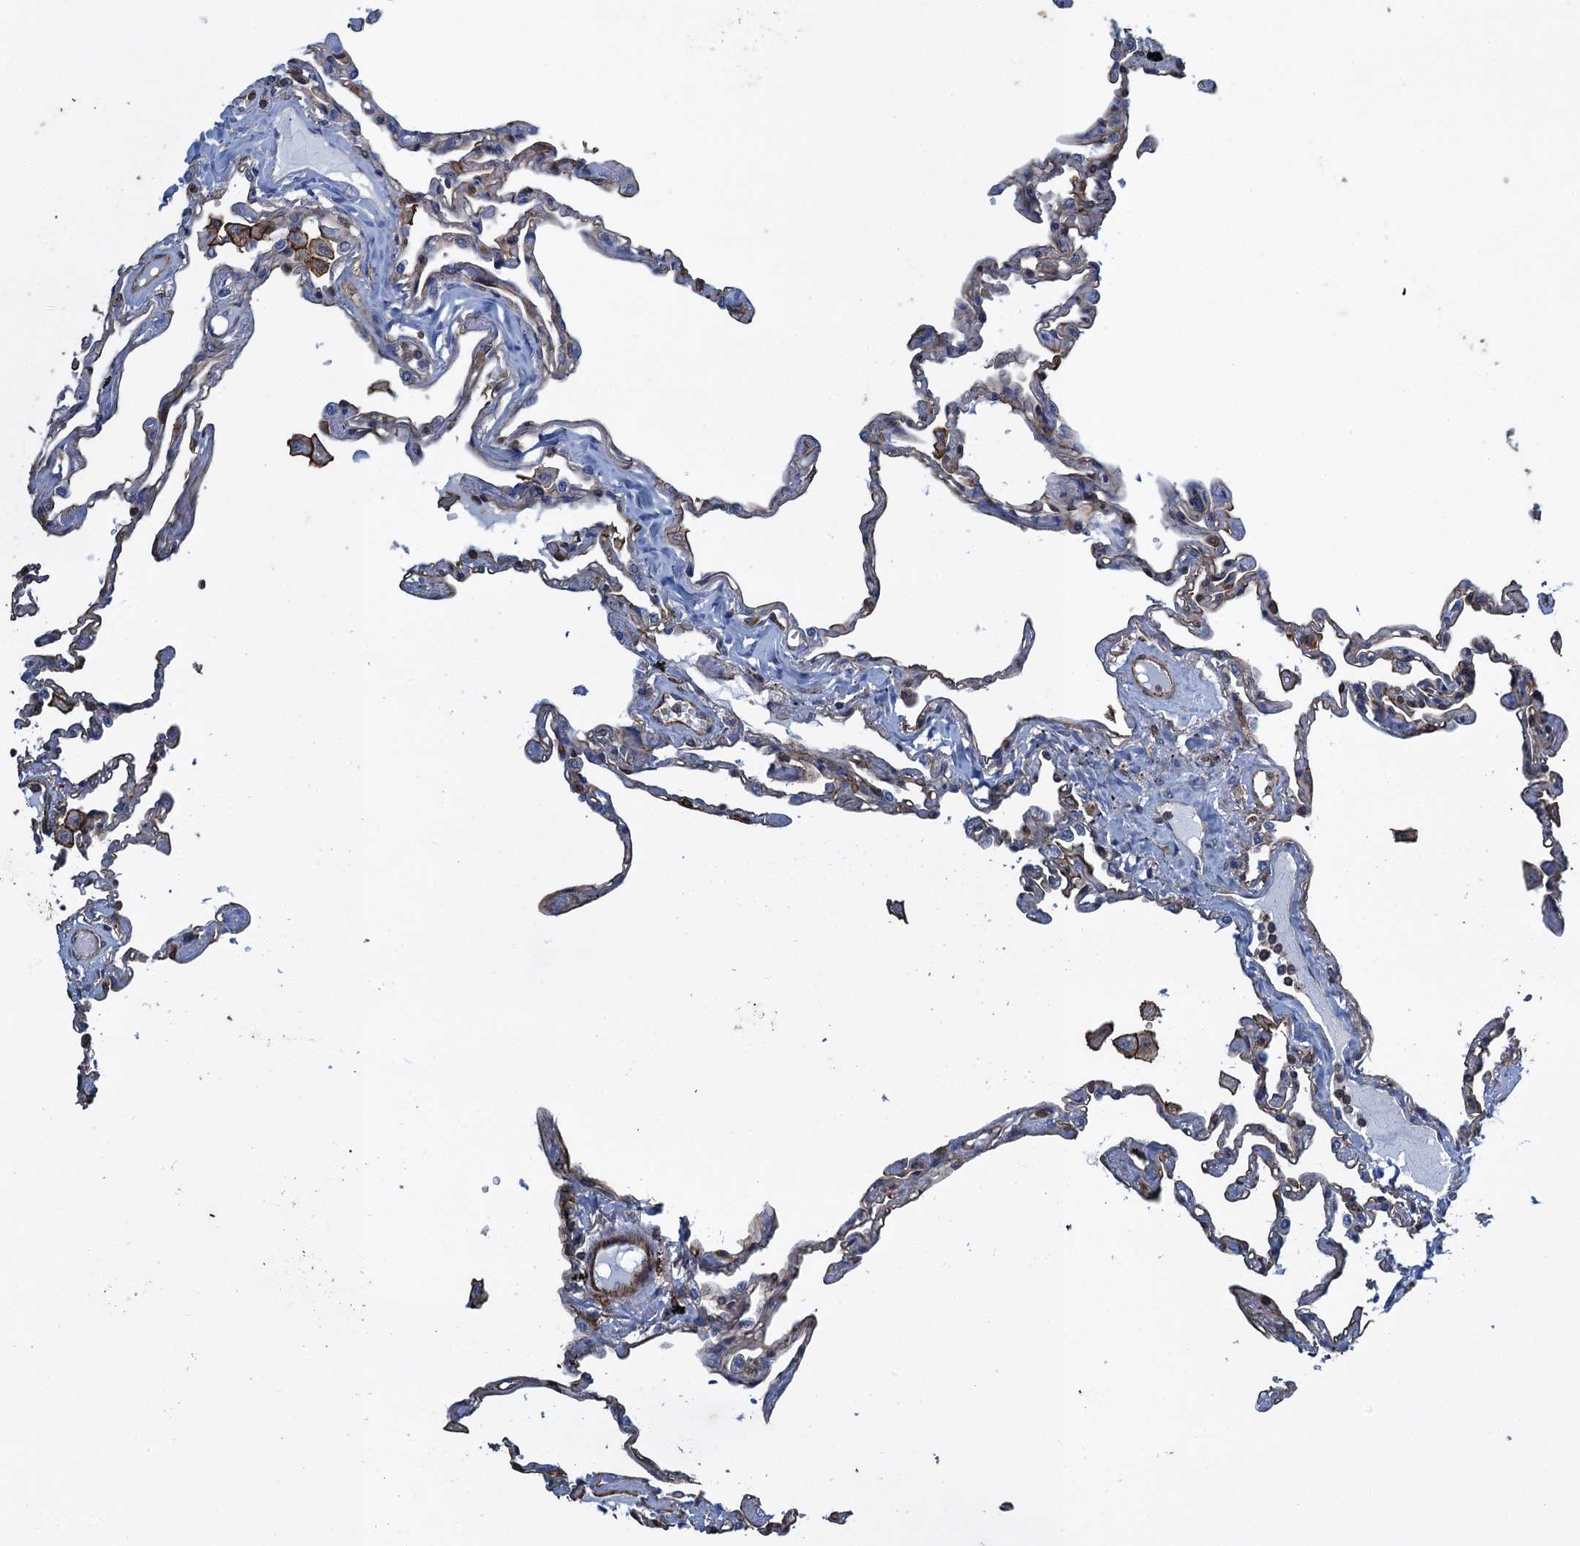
{"staining": {"intensity": "negative", "quantity": "none", "location": "none"}, "tissue": "lung", "cell_type": "Alveolar cells", "image_type": "normal", "snomed": [{"axis": "morphology", "description": "Normal tissue, NOS"}, {"axis": "topography", "description": "Lung"}], "caption": "The micrograph shows no staining of alveolar cells in normal lung. Nuclei are stained in blue.", "gene": "PROSER2", "patient": {"sex": "female", "age": 67}}